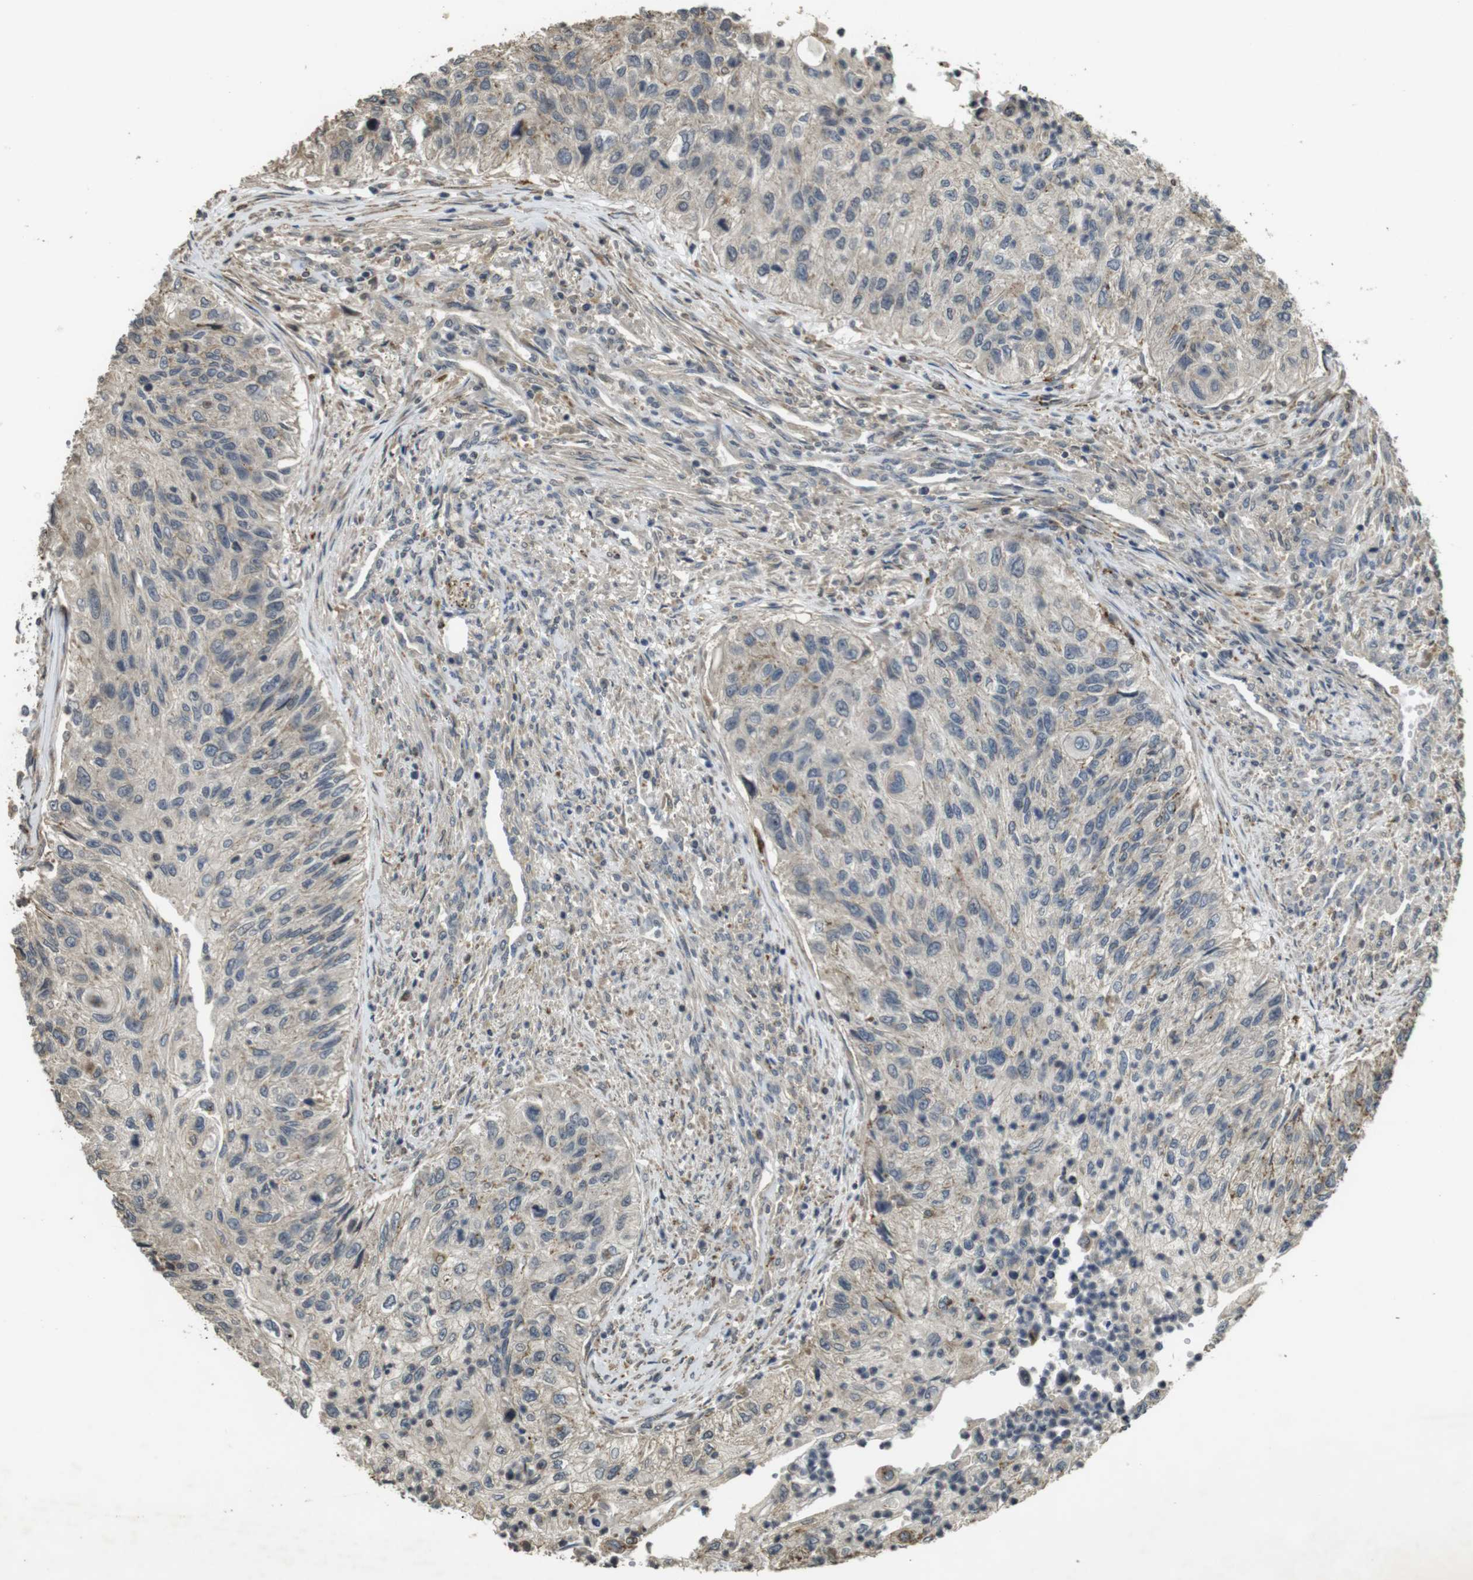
{"staining": {"intensity": "weak", "quantity": "<25%", "location": "cytoplasmic/membranous"}, "tissue": "urothelial cancer", "cell_type": "Tumor cells", "image_type": "cancer", "snomed": [{"axis": "morphology", "description": "Urothelial carcinoma, High grade"}, {"axis": "topography", "description": "Urinary bladder"}], "caption": "DAB immunohistochemical staining of high-grade urothelial carcinoma shows no significant expression in tumor cells.", "gene": "FZD10", "patient": {"sex": "female", "age": 60}}